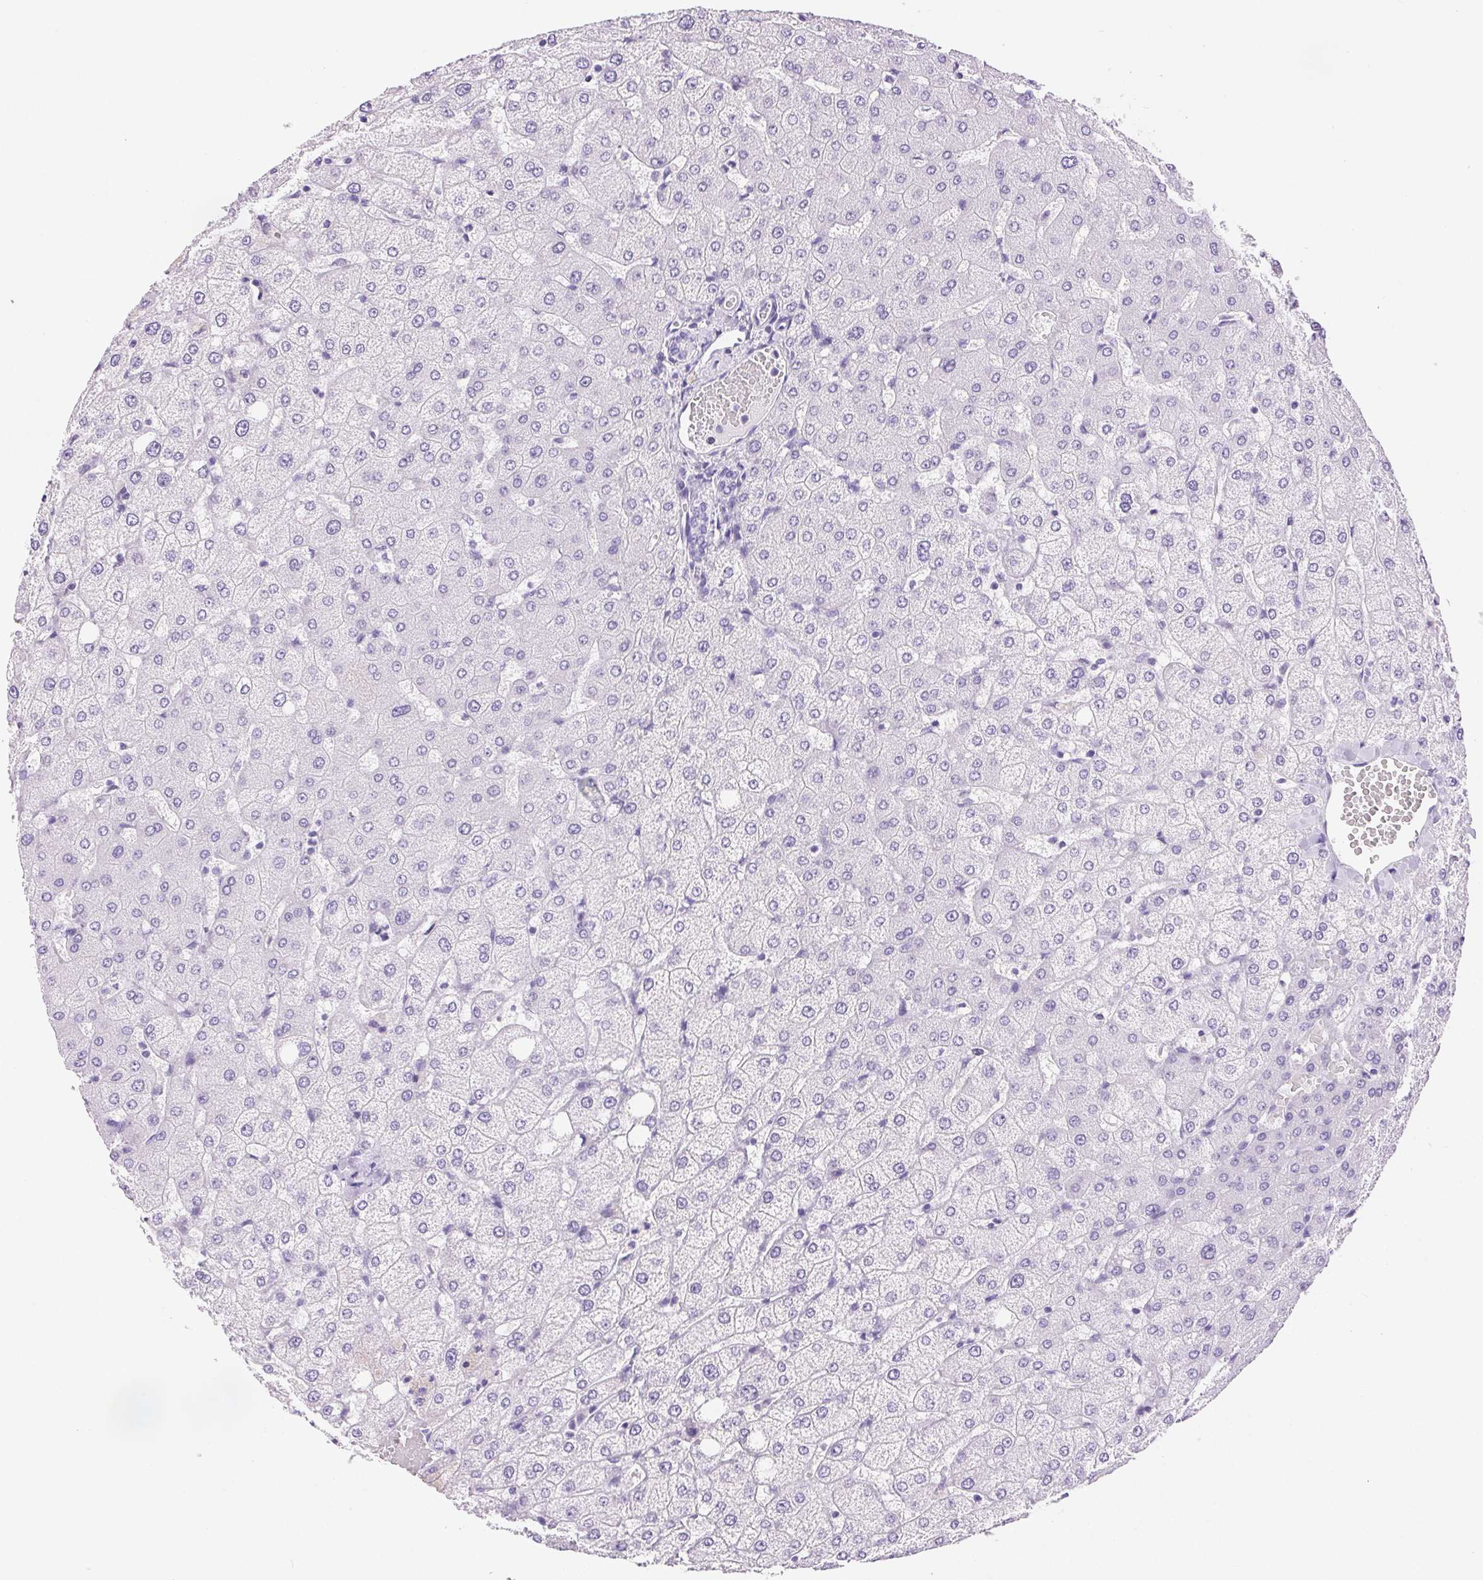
{"staining": {"intensity": "negative", "quantity": "none", "location": "none"}, "tissue": "liver", "cell_type": "Cholangiocytes", "image_type": "normal", "snomed": [{"axis": "morphology", "description": "Normal tissue, NOS"}, {"axis": "topography", "description": "Liver"}], "caption": "DAB (3,3'-diaminobenzidine) immunohistochemical staining of benign liver displays no significant staining in cholangiocytes.", "gene": "SERPINB3", "patient": {"sex": "female", "age": 54}}